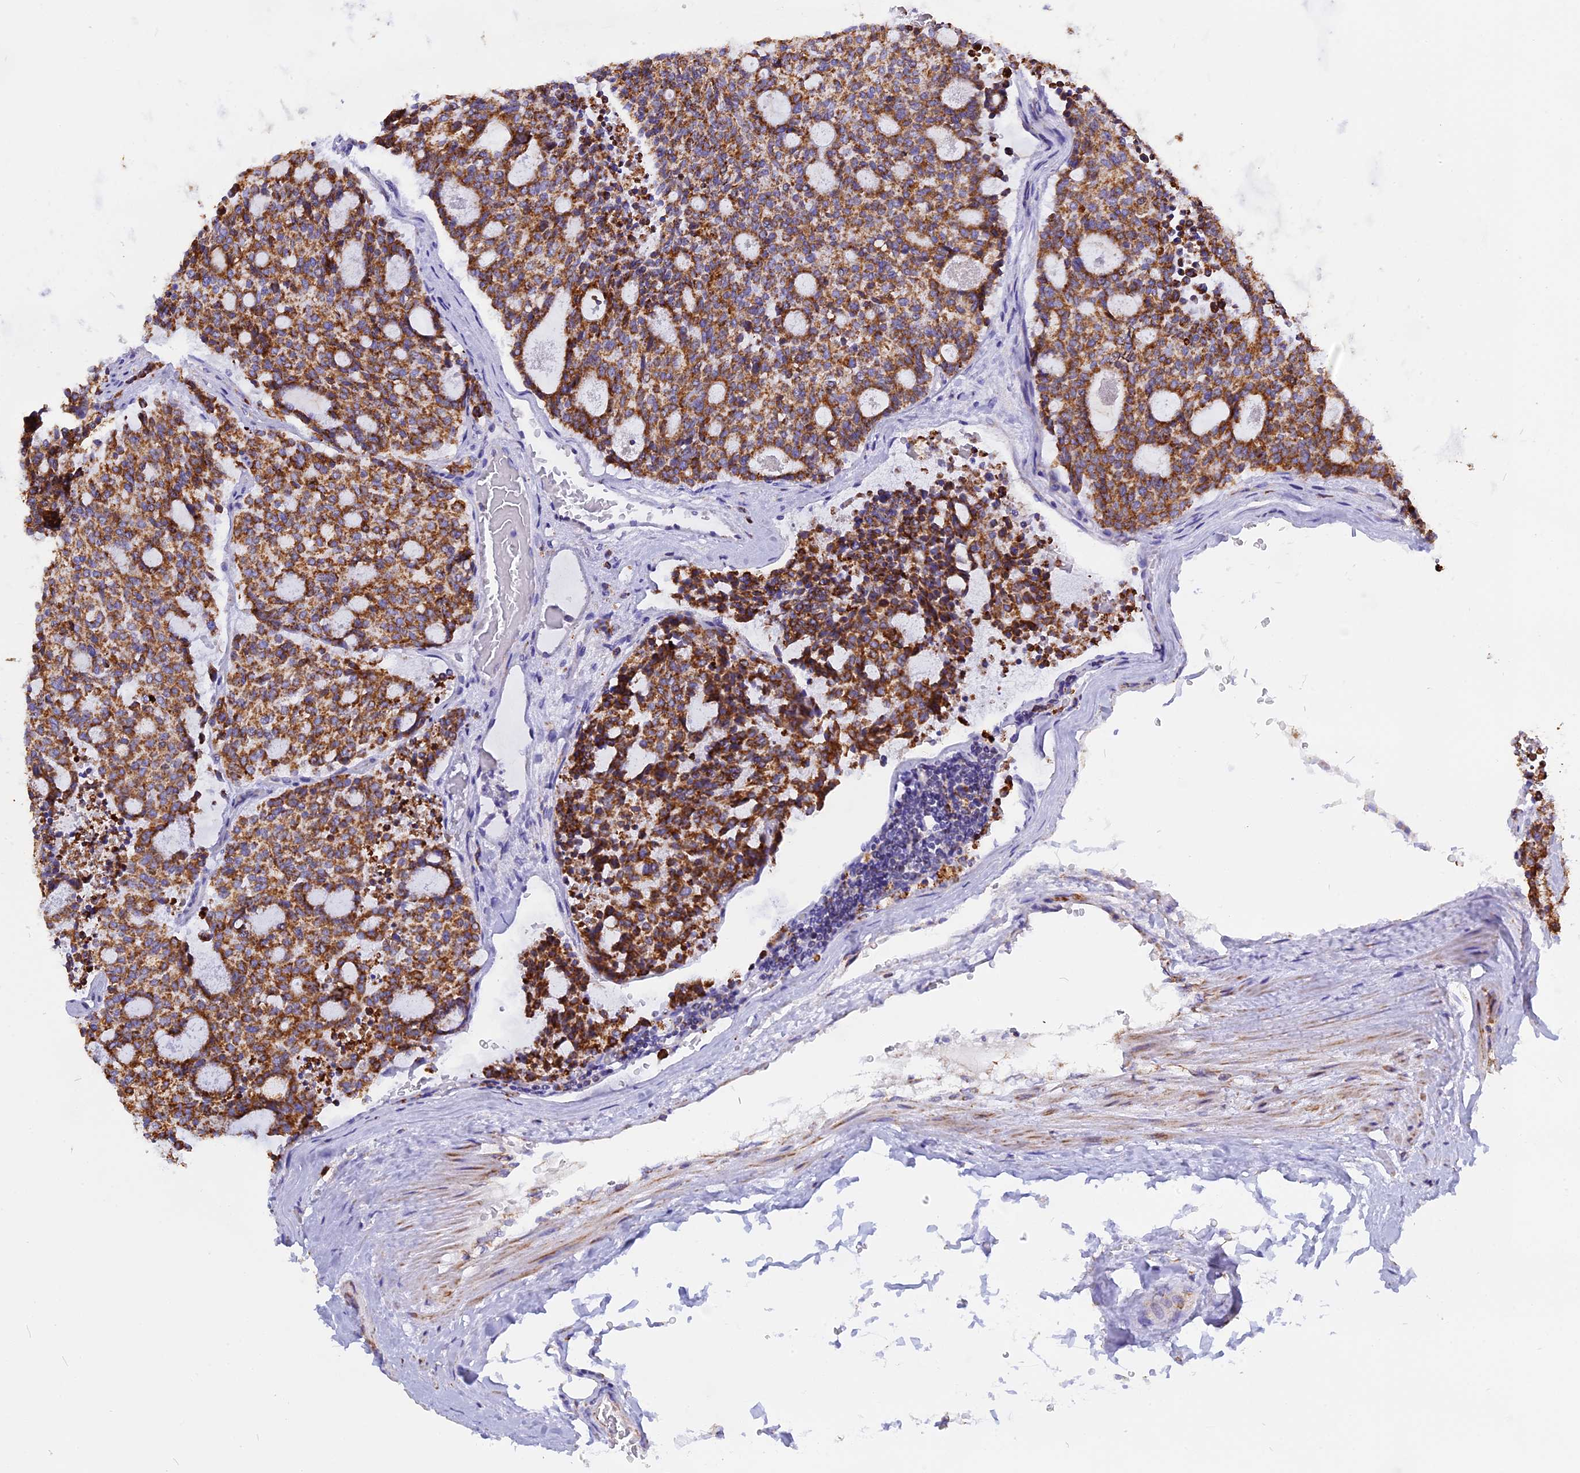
{"staining": {"intensity": "strong", "quantity": ">75%", "location": "cytoplasmic/membranous"}, "tissue": "carcinoid", "cell_type": "Tumor cells", "image_type": "cancer", "snomed": [{"axis": "morphology", "description": "Carcinoid, malignant, NOS"}, {"axis": "topography", "description": "Pancreas"}], "caption": "Immunohistochemical staining of malignant carcinoid exhibits strong cytoplasmic/membranous protein expression in about >75% of tumor cells.", "gene": "VDAC2", "patient": {"sex": "female", "age": 54}}